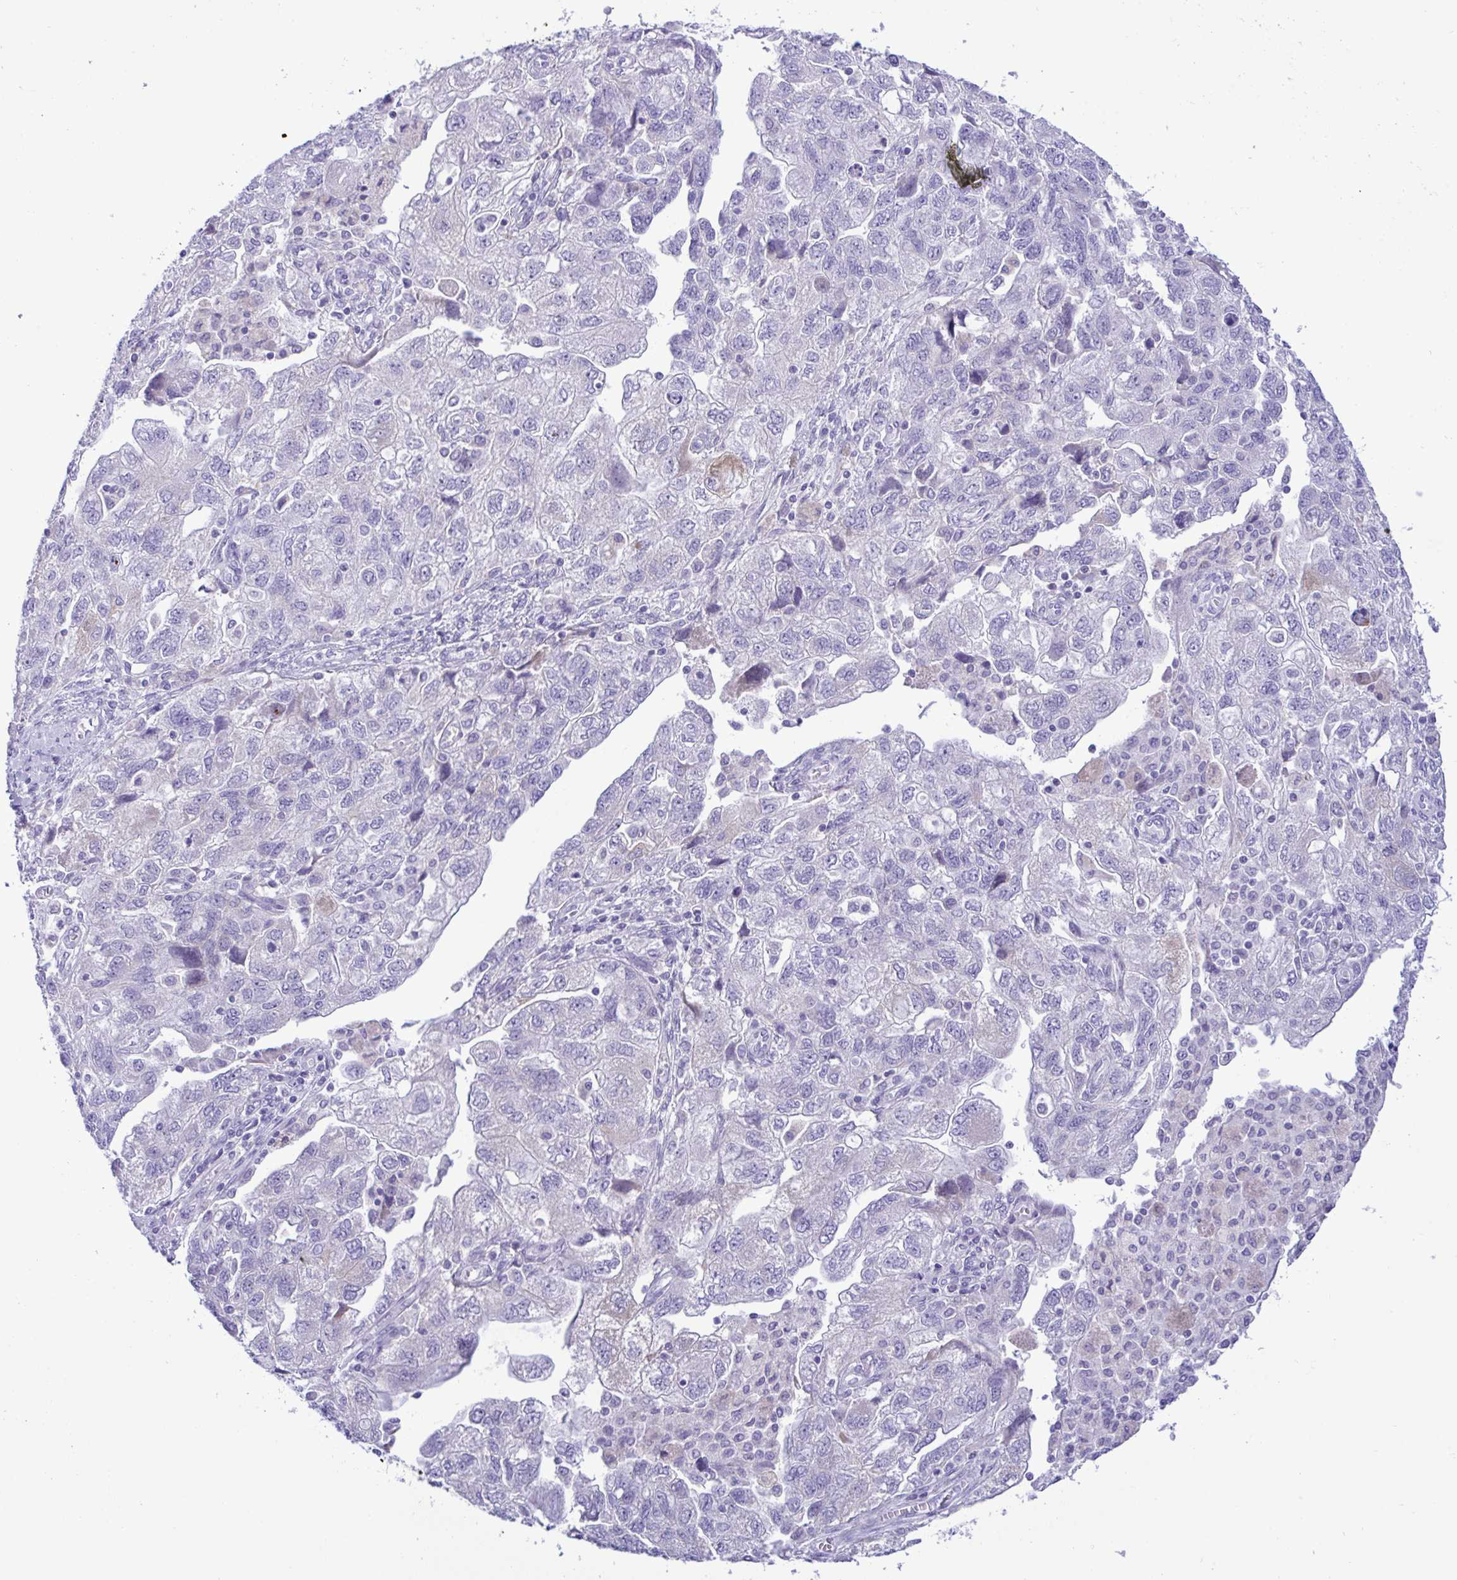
{"staining": {"intensity": "negative", "quantity": "none", "location": "none"}, "tissue": "ovarian cancer", "cell_type": "Tumor cells", "image_type": "cancer", "snomed": [{"axis": "morphology", "description": "Carcinoma, NOS"}, {"axis": "morphology", "description": "Cystadenocarcinoma, serous, NOS"}, {"axis": "topography", "description": "Ovary"}], "caption": "Protein analysis of ovarian serous cystadenocarcinoma demonstrates no significant staining in tumor cells.", "gene": "SREBF1", "patient": {"sex": "female", "age": 69}}